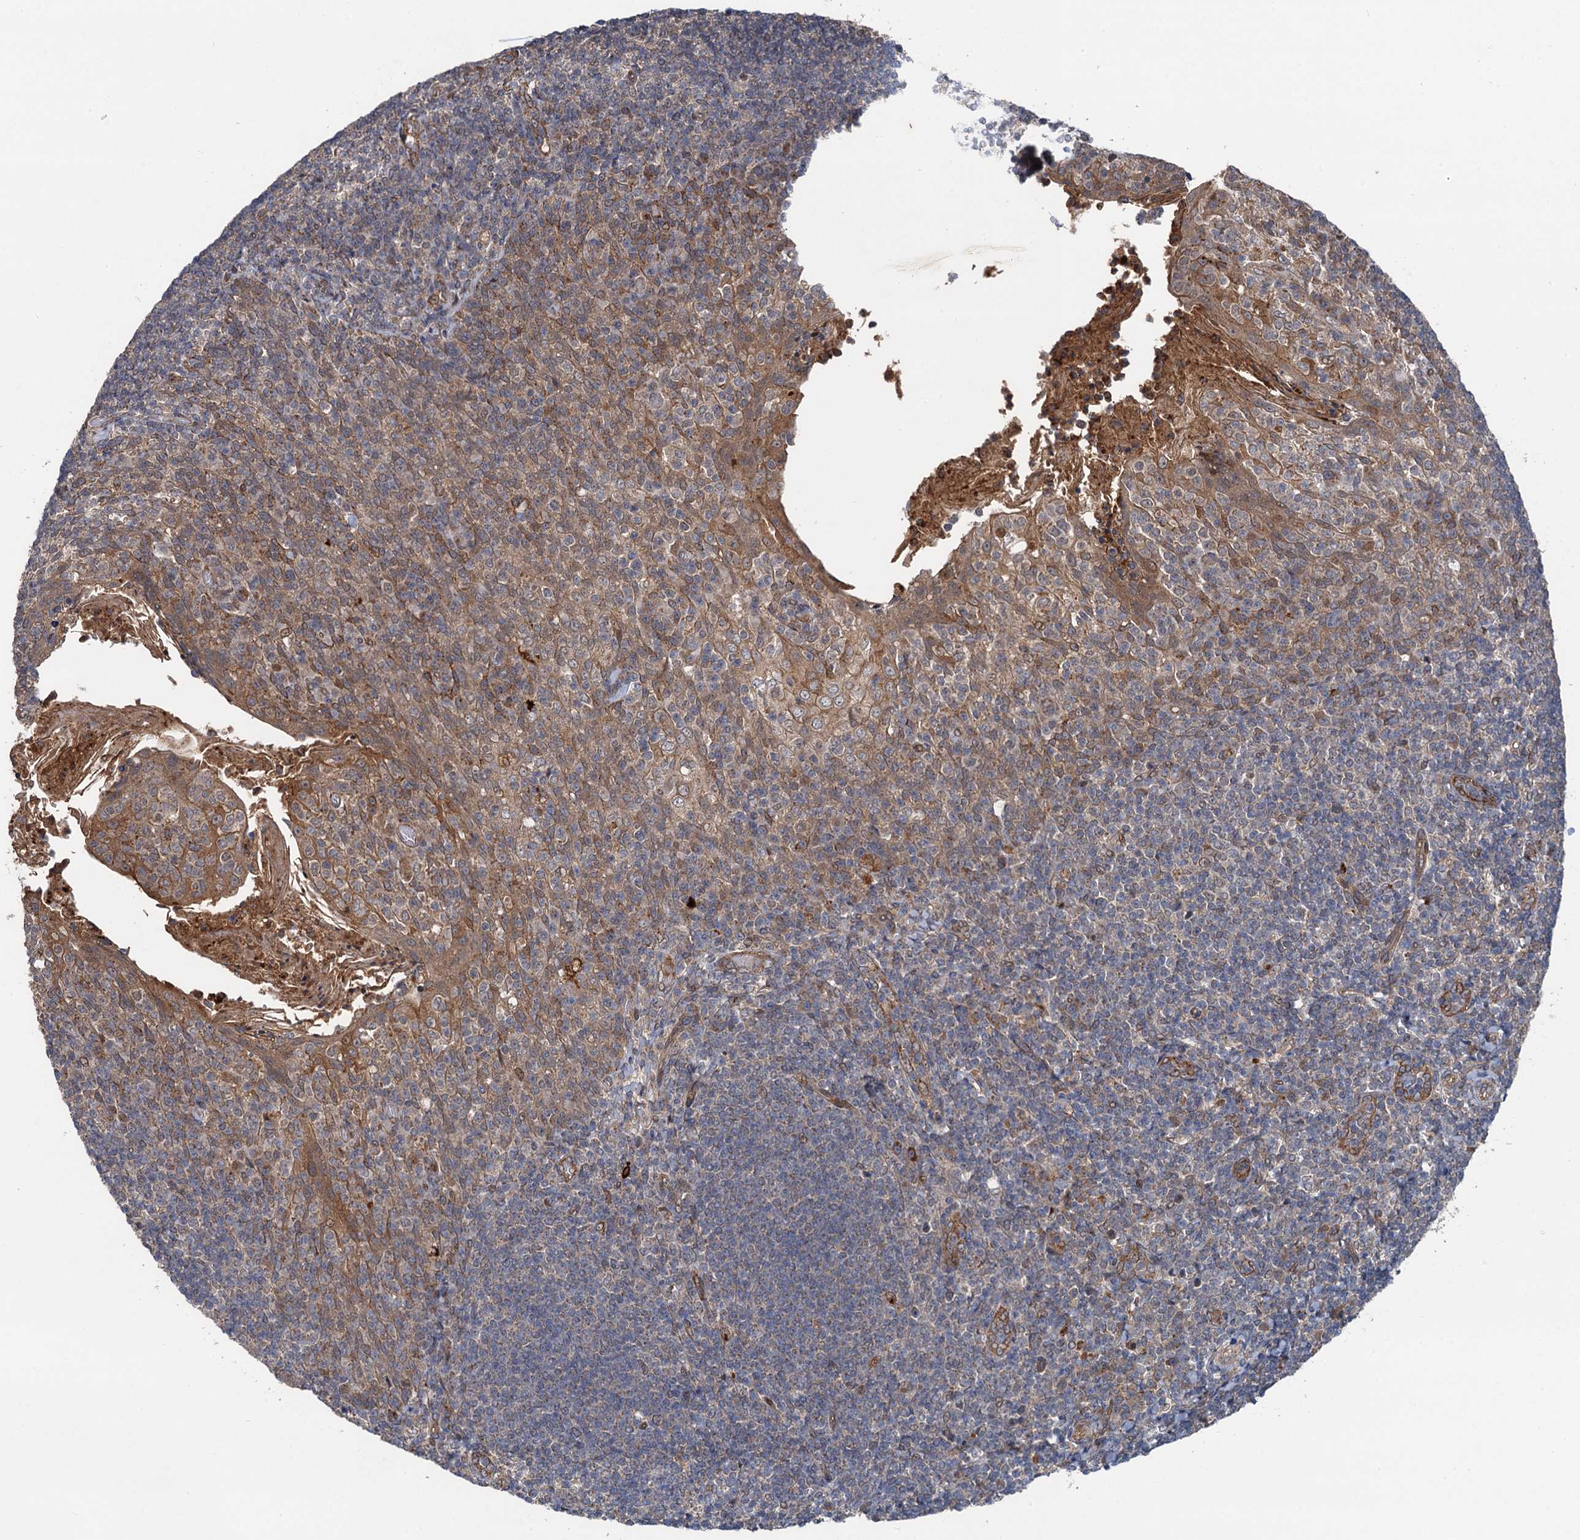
{"staining": {"intensity": "negative", "quantity": "none", "location": "none"}, "tissue": "tonsil", "cell_type": "Germinal center cells", "image_type": "normal", "snomed": [{"axis": "morphology", "description": "Normal tissue, NOS"}, {"axis": "topography", "description": "Tonsil"}], "caption": "Protein analysis of normal tonsil displays no significant staining in germinal center cells. Nuclei are stained in blue.", "gene": "NLRP10", "patient": {"sex": "female", "age": 10}}